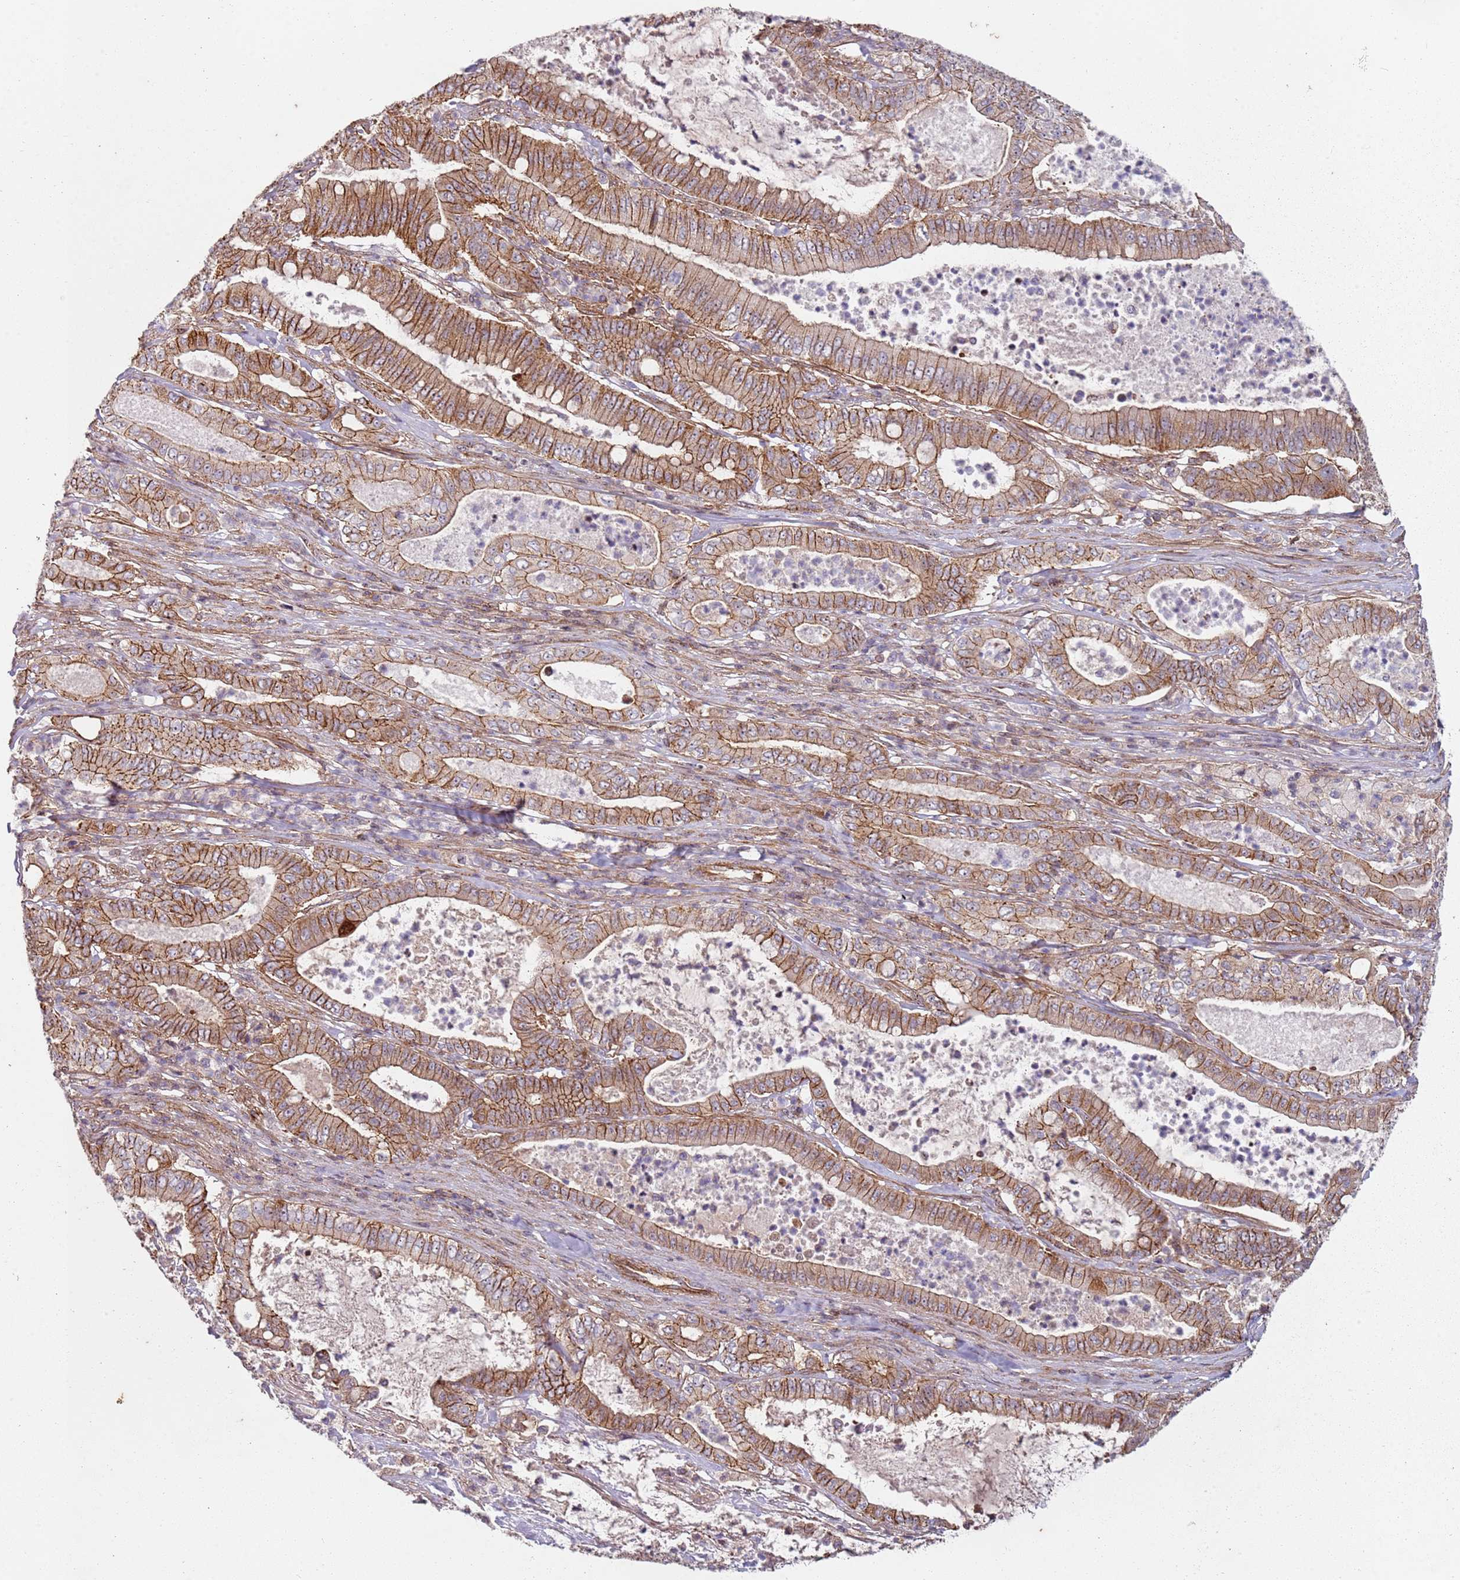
{"staining": {"intensity": "moderate", "quantity": ">75%", "location": "cytoplasmic/membranous"}, "tissue": "pancreatic cancer", "cell_type": "Tumor cells", "image_type": "cancer", "snomed": [{"axis": "morphology", "description": "Adenocarcinoma, NOS"}, {"axis": "topography", "description": "Pancreas"}], "caption": "Immunohistochemical staining of human pancreatic cancer reveals moderate cytoplasmic/membranous protein staining in about >75% of tumor cells.", "gene": "C2CD4B", "patient": {"sex": "male", "age": 71}}